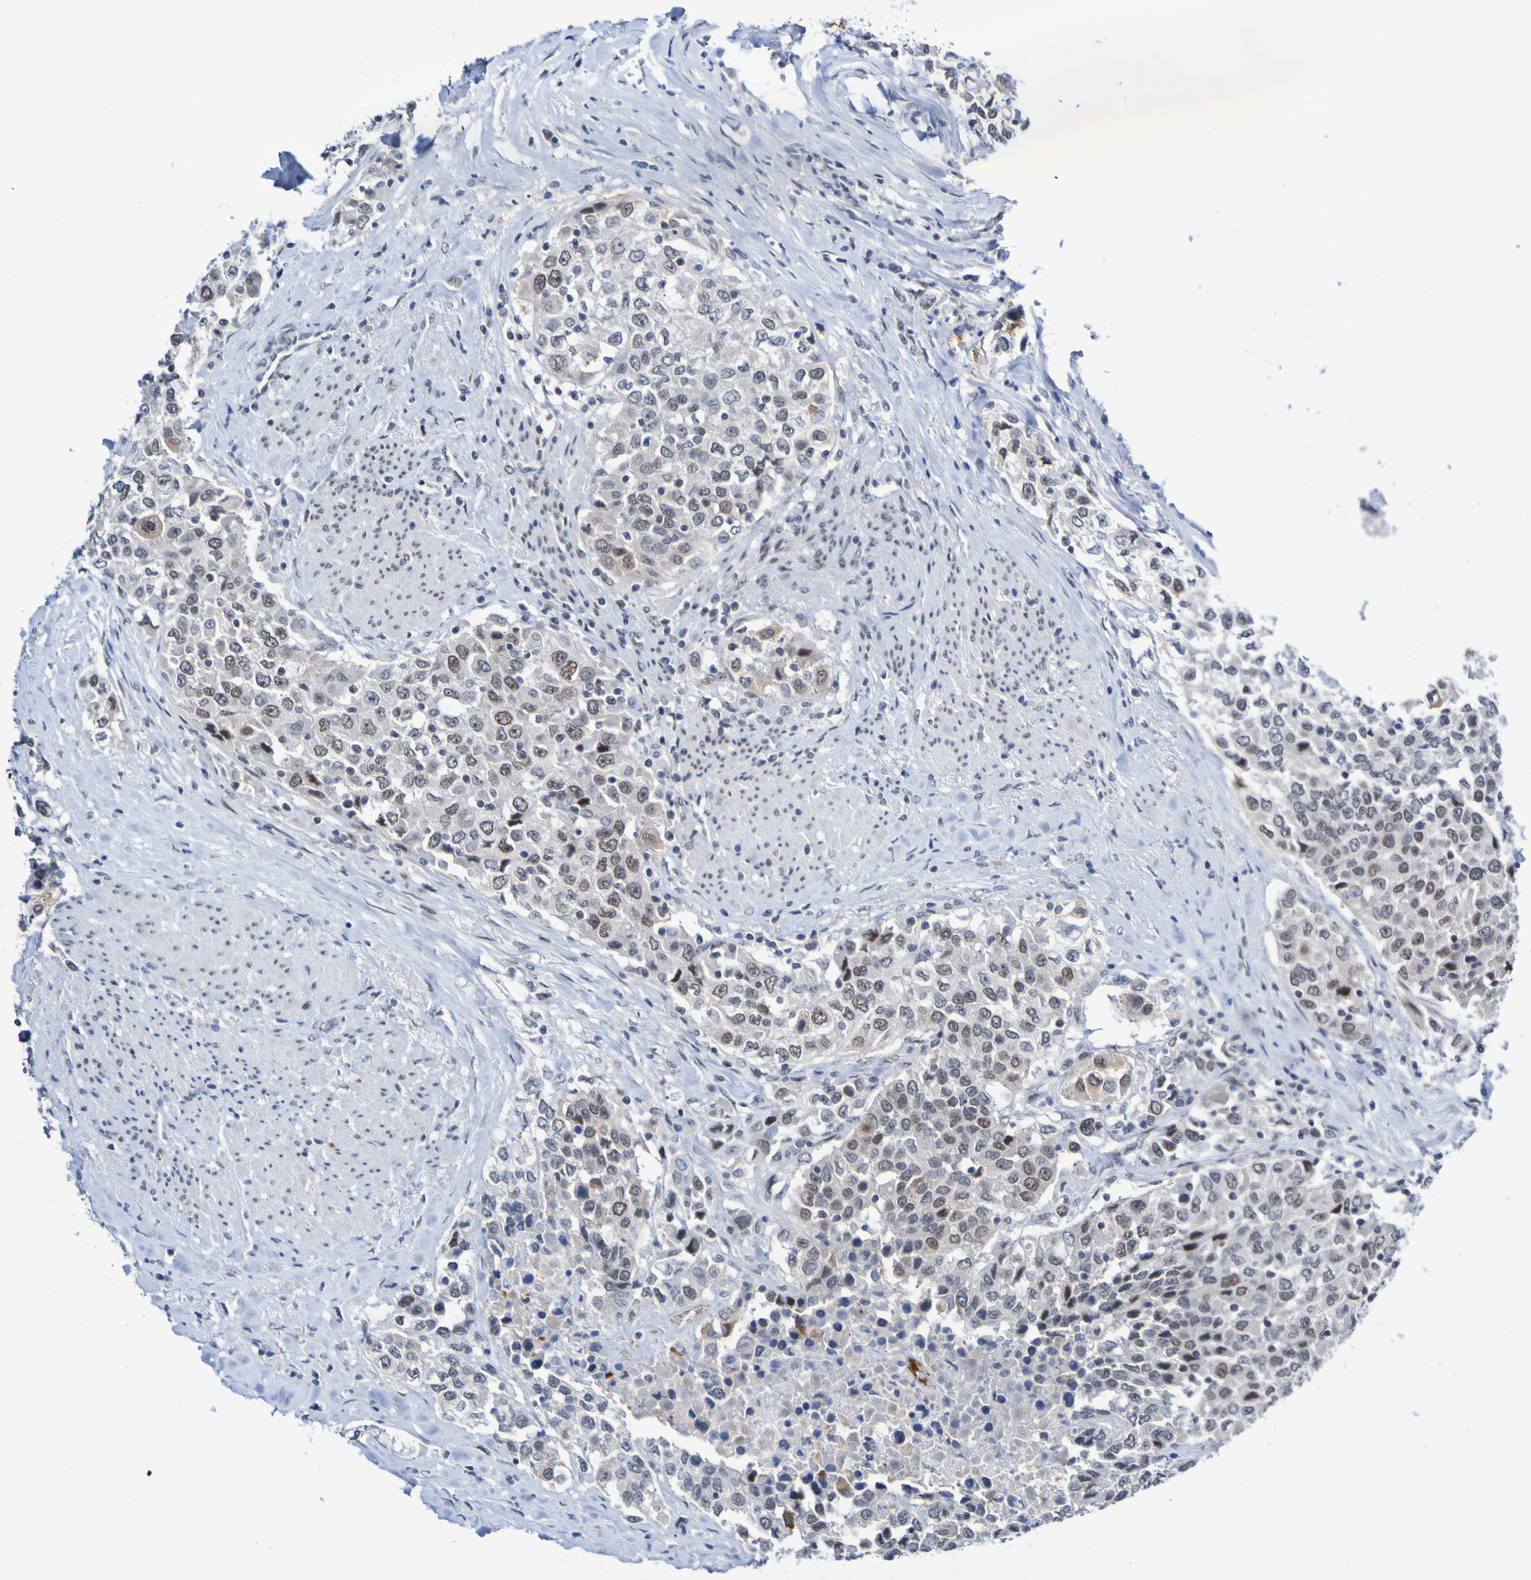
{"staining": {"intensity": "moderate", "quantity": "<25%", "location": "nuclear"}, "tissue": "urothelial cancer", "cell_type": "Tumor cells", "image_type": "cancer", "snomed": [{"axis": "morphology", "description": "Urothelial carcinoma, High grade"}, {"axis": "topography", "description": "Urinary bladder"}], "caption": "Immunohistochemistry (DAB) staining of urothelial cancer demonstrates moderate nuclear protein staining in approximately <25% of tumor cells. (DAB IHC with brightfield microscopy, high magnification).", "gene": "PCGF1", "patient": {"sex": "female", "age": 80}}